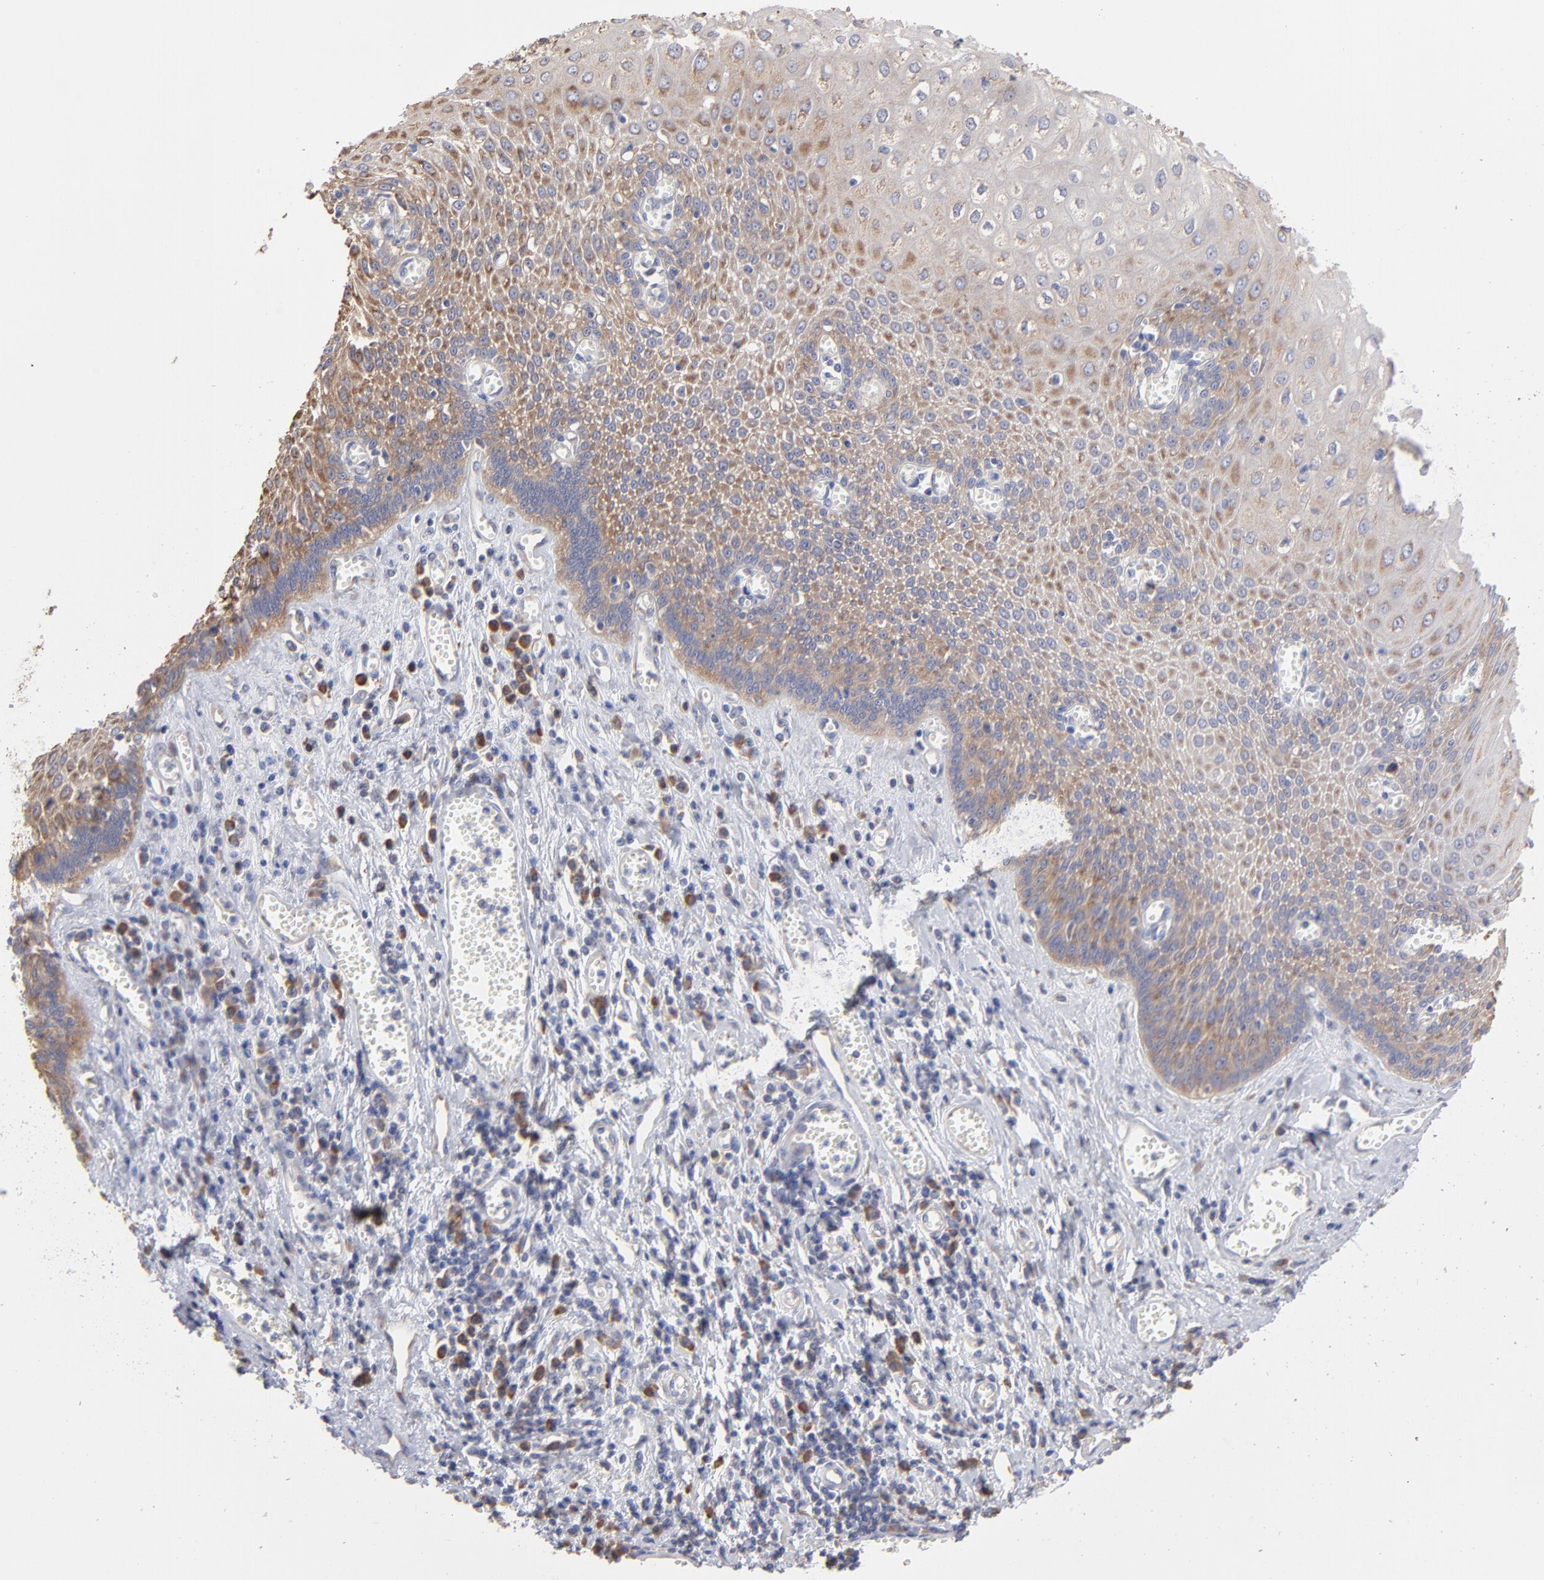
{"staining": {"intensity": "moderate", "quantity": "25%-75%", "location": "cytoplasmic/membranous"}, "tissue": "esophagus", "cell_type": "Squamous epithelial cells", "image_type": "normal", "snomed": [{"axis": "morphology", "description": "Normal tissue, NOS"}, {"axis": "morphology", "description": "Squamous cell carcinoma, NOS"}, {"axis": "topography", "description": "Esophagus"}], "caption": "Benign esophagus displays moderate cytoplasmic/membranous staining in approximately 25%-75% of squamous epithelial cells, visualized by immunohistochemistry.", "gene": "RPL3", "patient": {"sex": "male", "age": 65}}